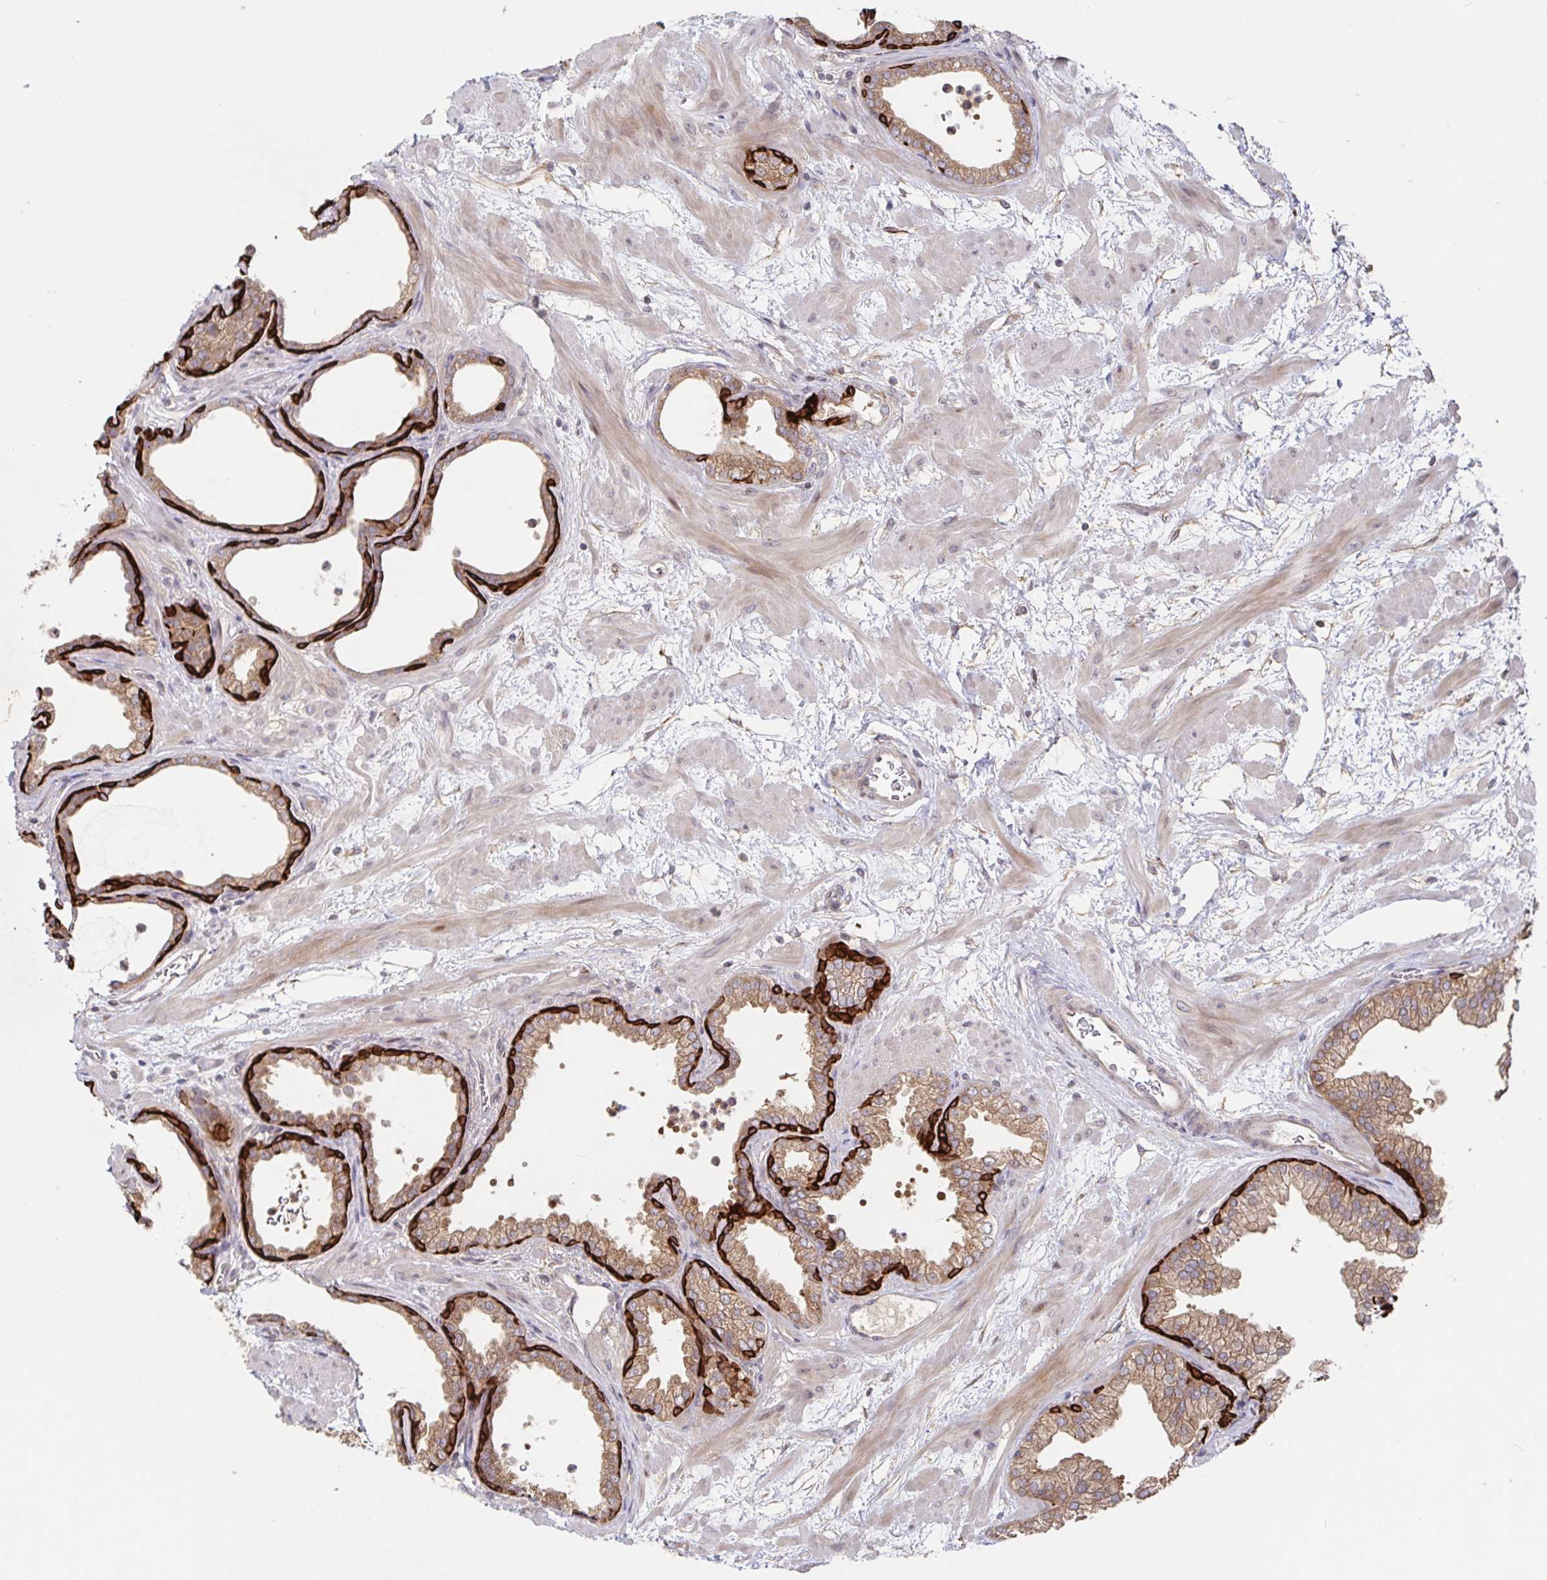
{"staining": {"intensity": "strong", "quantity": "<25%", "location": "cytoplasmic/membranous"}, "tissue": "prostate", "cell_type": "Glandular cells", "image_type": "normal", "snomed": [{"axis": "morphology", "description": "Normal tissue, NOS"}, {"axis": "topography", "description": "Prostate"}], "caption": "Benign prostate shows strong cytoplasmic/membranous staining in about <25% of glandular cells (DAB IHC with brightfield microscopy, high magnification)..", "gene": "AACS", "patient": {"sex": "male", "age": 37}}